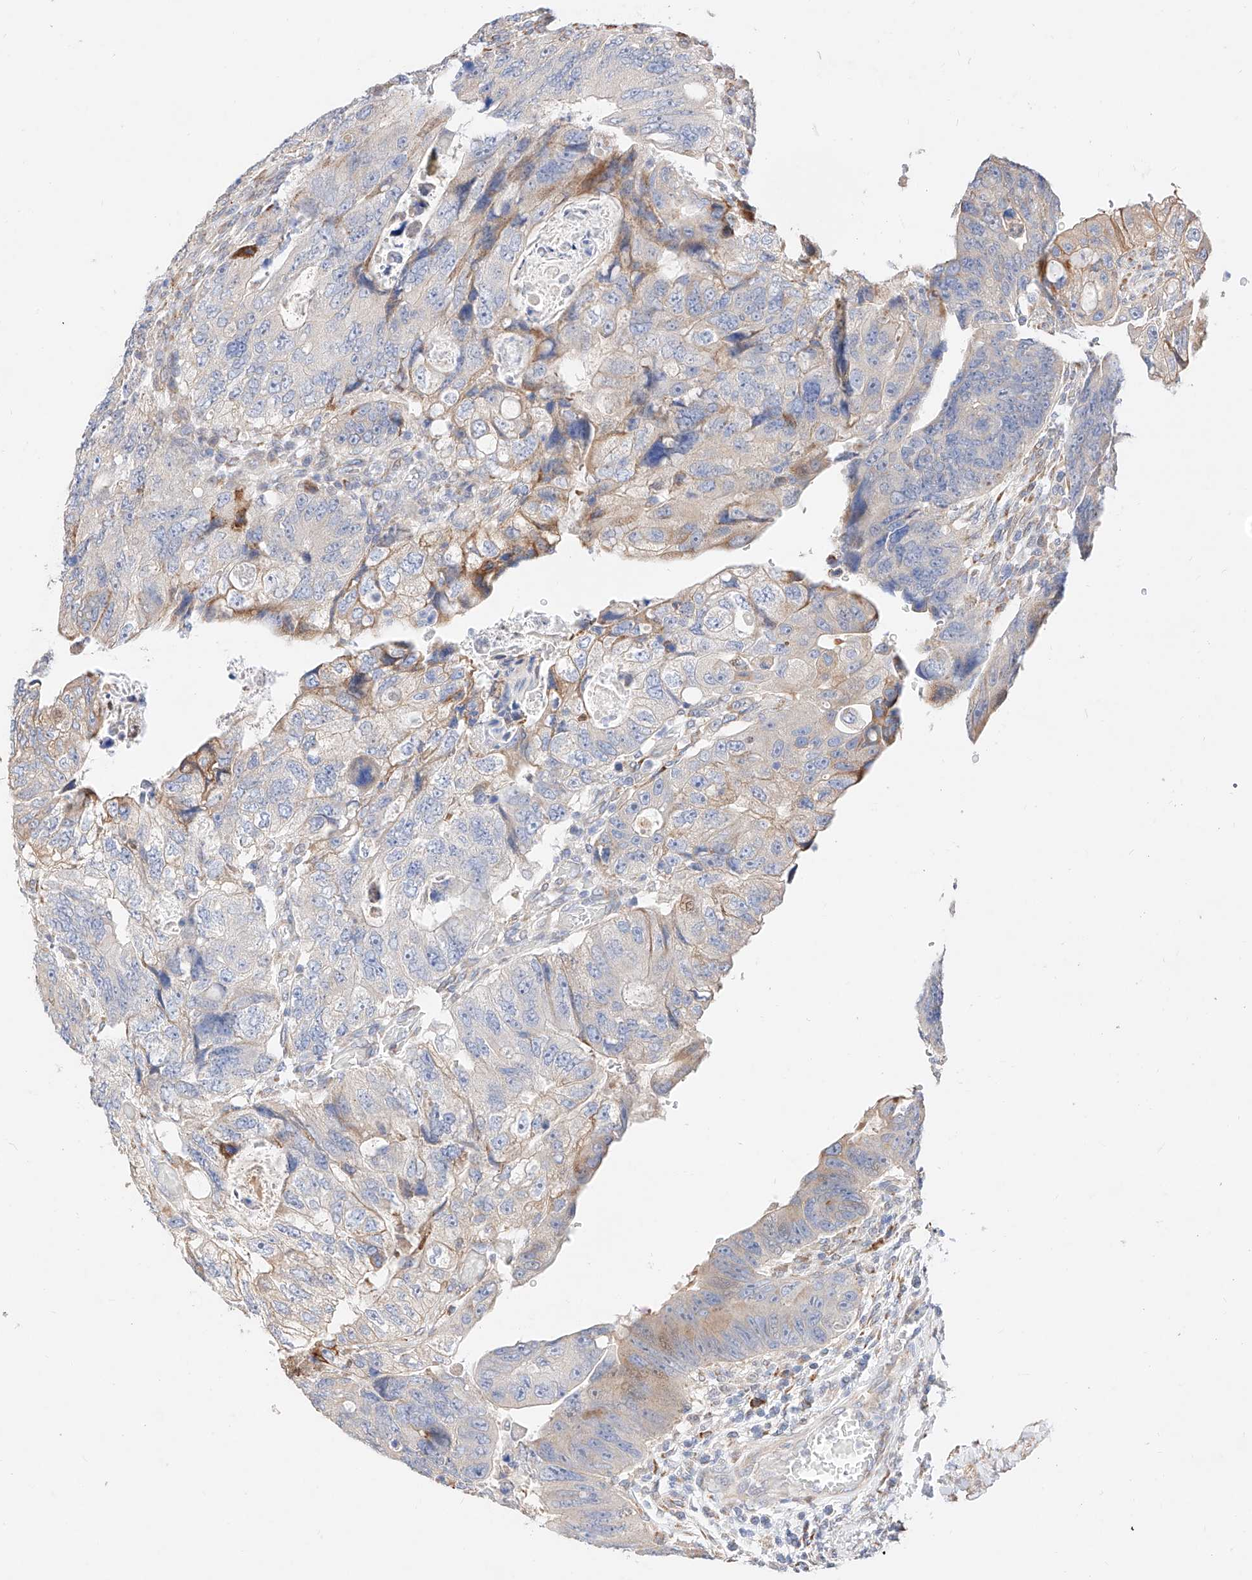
{"staining": {"intensity": "weak", "quantity": "<25%", "location": "cytoplasmic/membranous"}, "tissue": "colorectal cancer", "cell_type": "Tumor cells", "image_type": "cancer", "snomed": [{"axis": "morphology", "description": "Adenocarcinoma, NOS"}, {"axis": "topography", "description": "Rectum"}], "caption": "IHC image of neoplastic tissue: colorectal cancer (adenocarcinoma) stained with DAB (3,3'-diaminobenzidine) exhibits no significant protein positivity in tumor cells. (Stains: DAB immunohistochemistry with hematoxylin counter stain, Microscopy: brightfield microscopy at high magnification).", "gene": "ATP9B", "patient": {"sex": "male", "age": 59}}